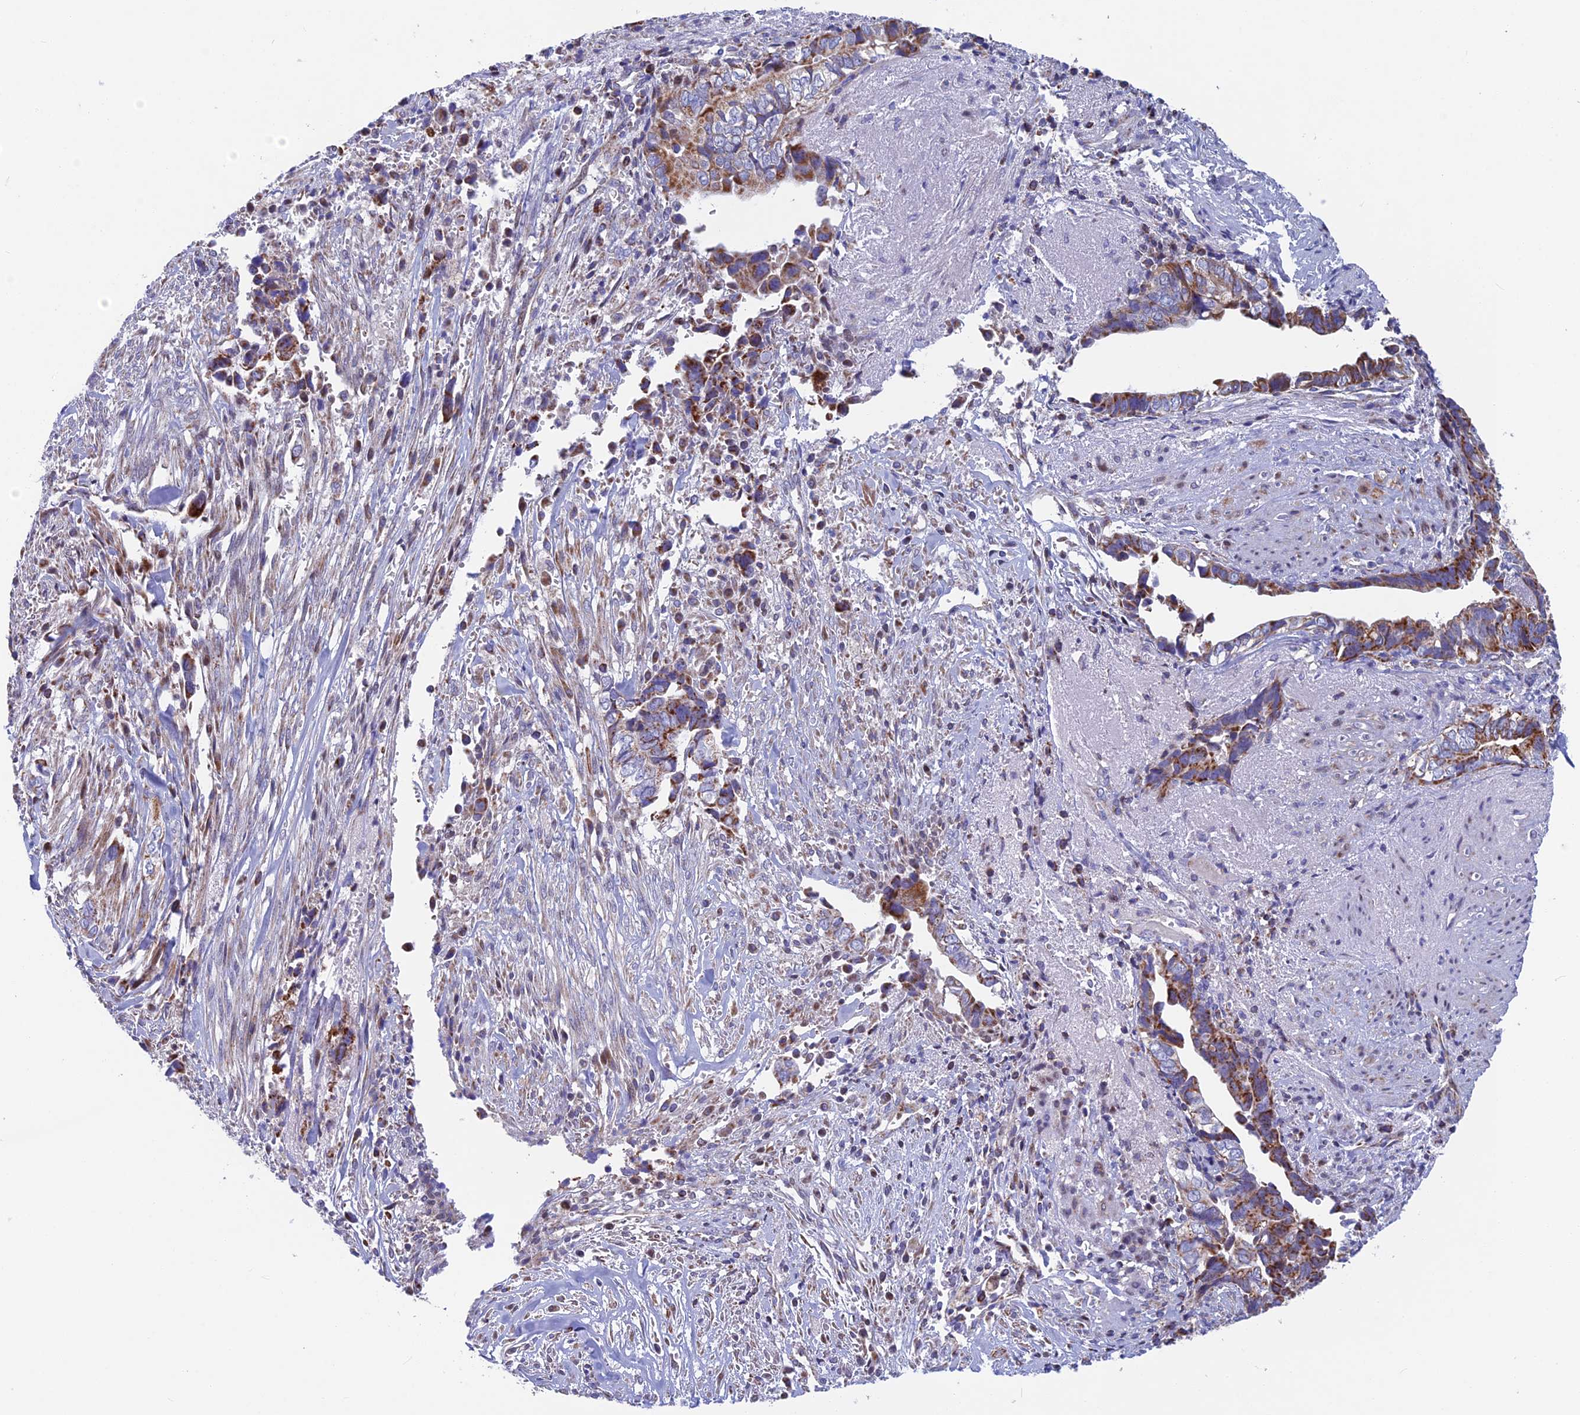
{"staining": {"intensity": "strong", "quantity": "25%-75%", "location": "cytoplasmic/membranous"}, "tissue": "liver cancer", "cell_type": "Tumor cells", "image_type": "cancer", "snomed": [{"axis": "morphology", "description": "Cholangiocarcinoma"}, {"axis": "topography", "description": "Liver"}], "caption": "A micrograph of liver cholangiocarcinoma stained for a protein exhibits strong cytoplasmic/membranous brown staining in tumor cells.", "gene": "CS", "patient": {"sex": "female", "age": 79}}